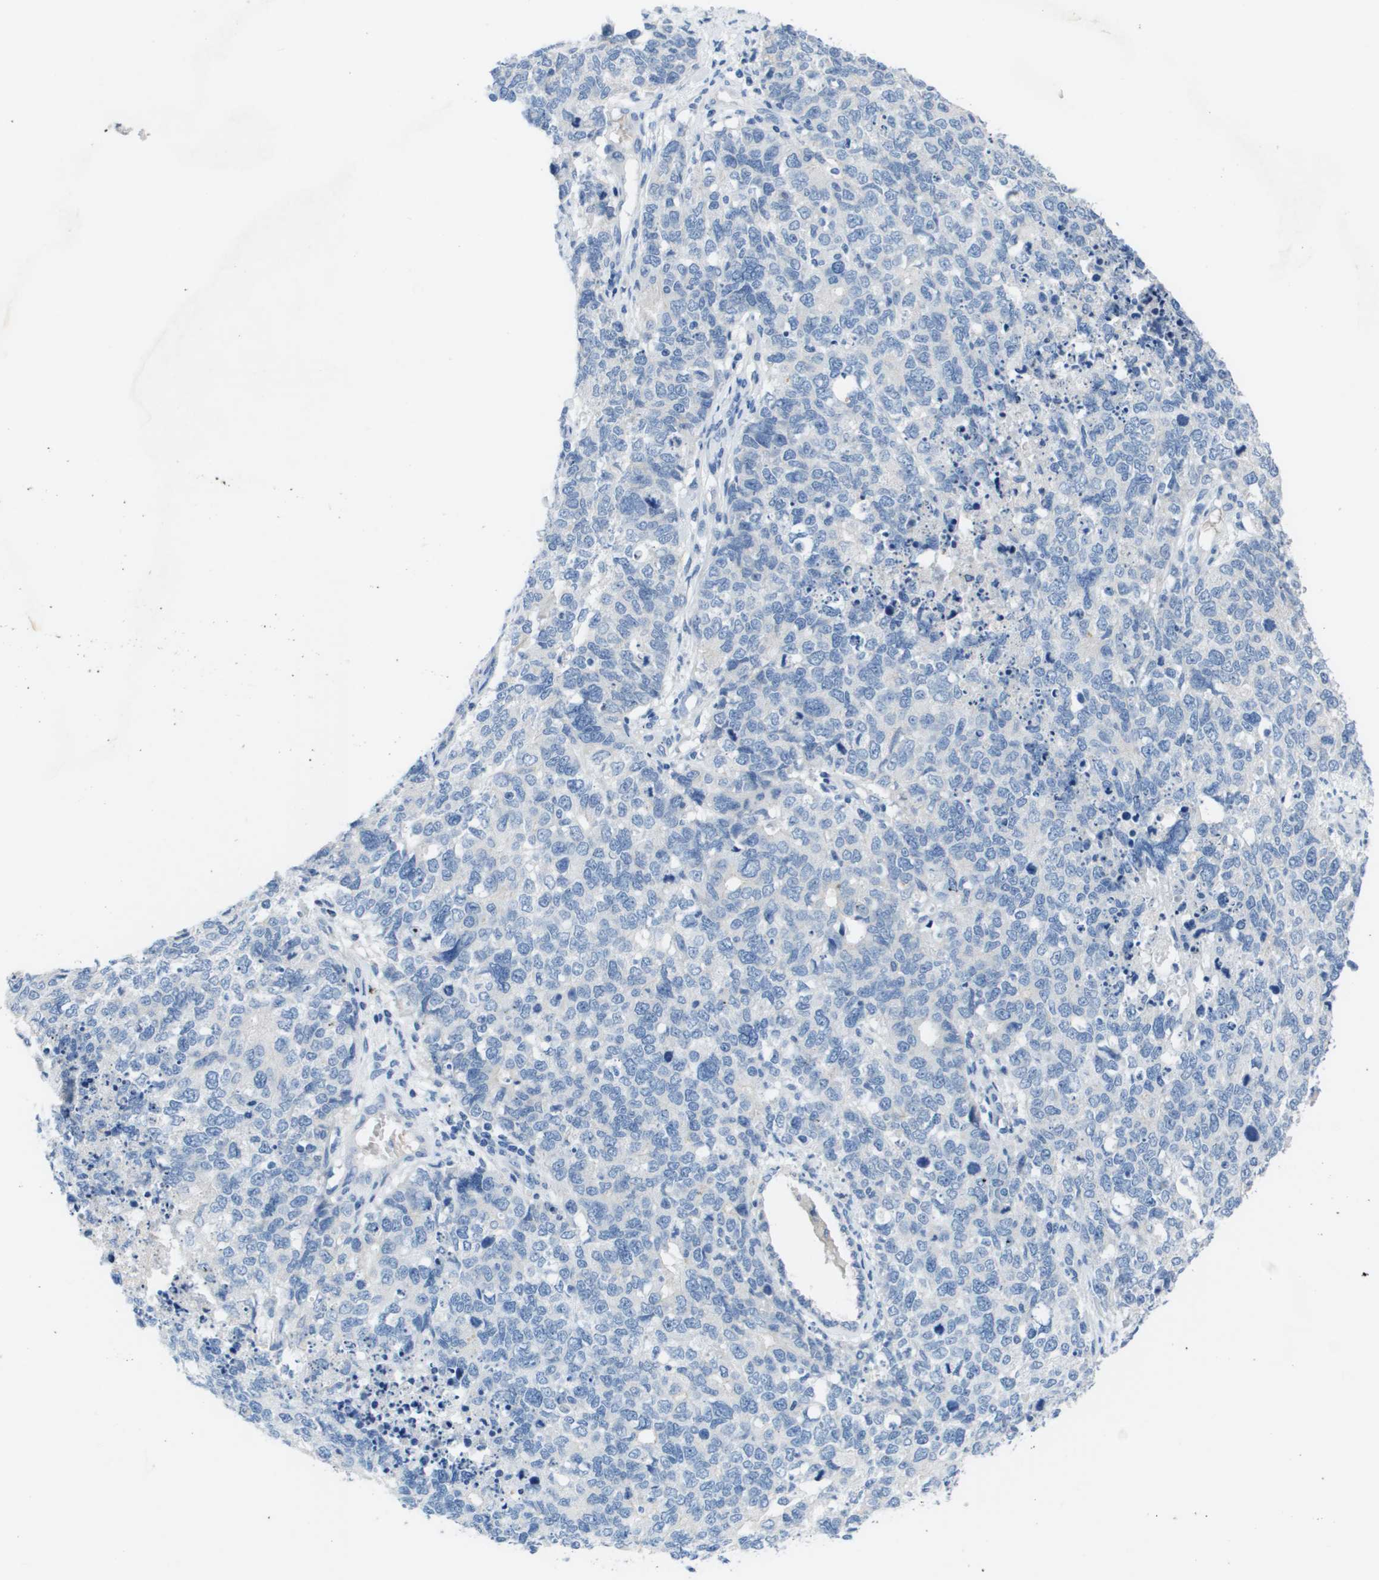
{"staining": {"intensity": "negative", "quantity": "none", "location": "none"}, "tissue": "cervical cancer", "cell_type": "Tumor cells", "image_type": "cancer", "snomed": [{"axis": "morphology", "description": "Squamous cell carcinoma, NOS"}, {"axis": "topography", "description": "Cervix"}], "caption": "Cervical cancer (squamous cell carcinoma) was stained to show a protein in brown. There is no significant staining in tumor cells.", "gene": "NCS1", "patient": {"sex": "female", "age": 63}}